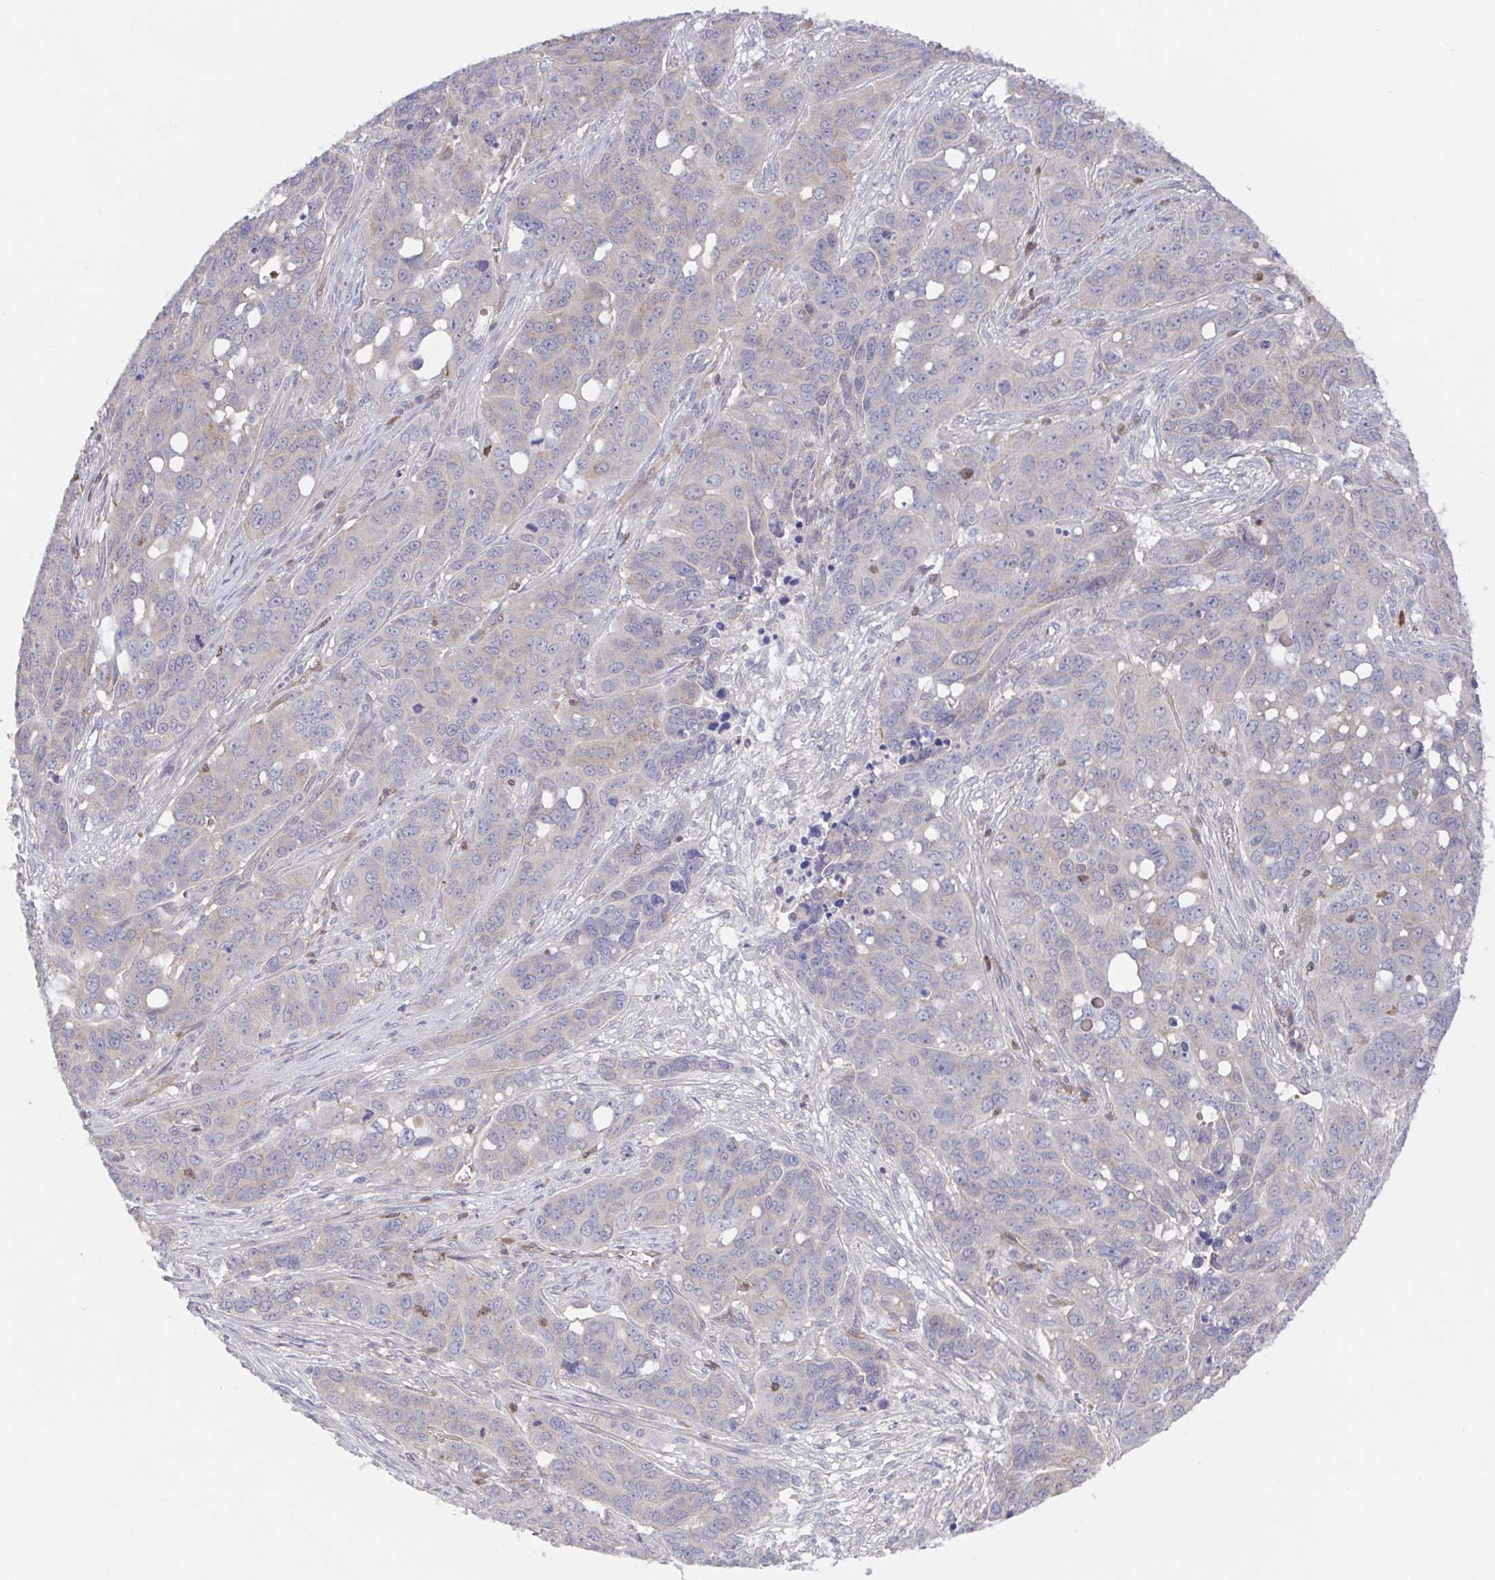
{"staining": {"intensity": "weak", "quantity": "<25%", "location": "cytoplasmic/membranous"}, "tissue": "ovarian cancer", "cell_type": "Tumor cells", "image_type": "cancer", "snomed": [{"axis": "morphology", "description": "Carcinoma, endometroid"}, {"axis": "topography", "description": "Ovary"}], "caption": "Tumor cells are negative for brown protein staining in ovarian cancer.", "gene": "AGFG2", "patient": {"sex": "female", "age": 78}}